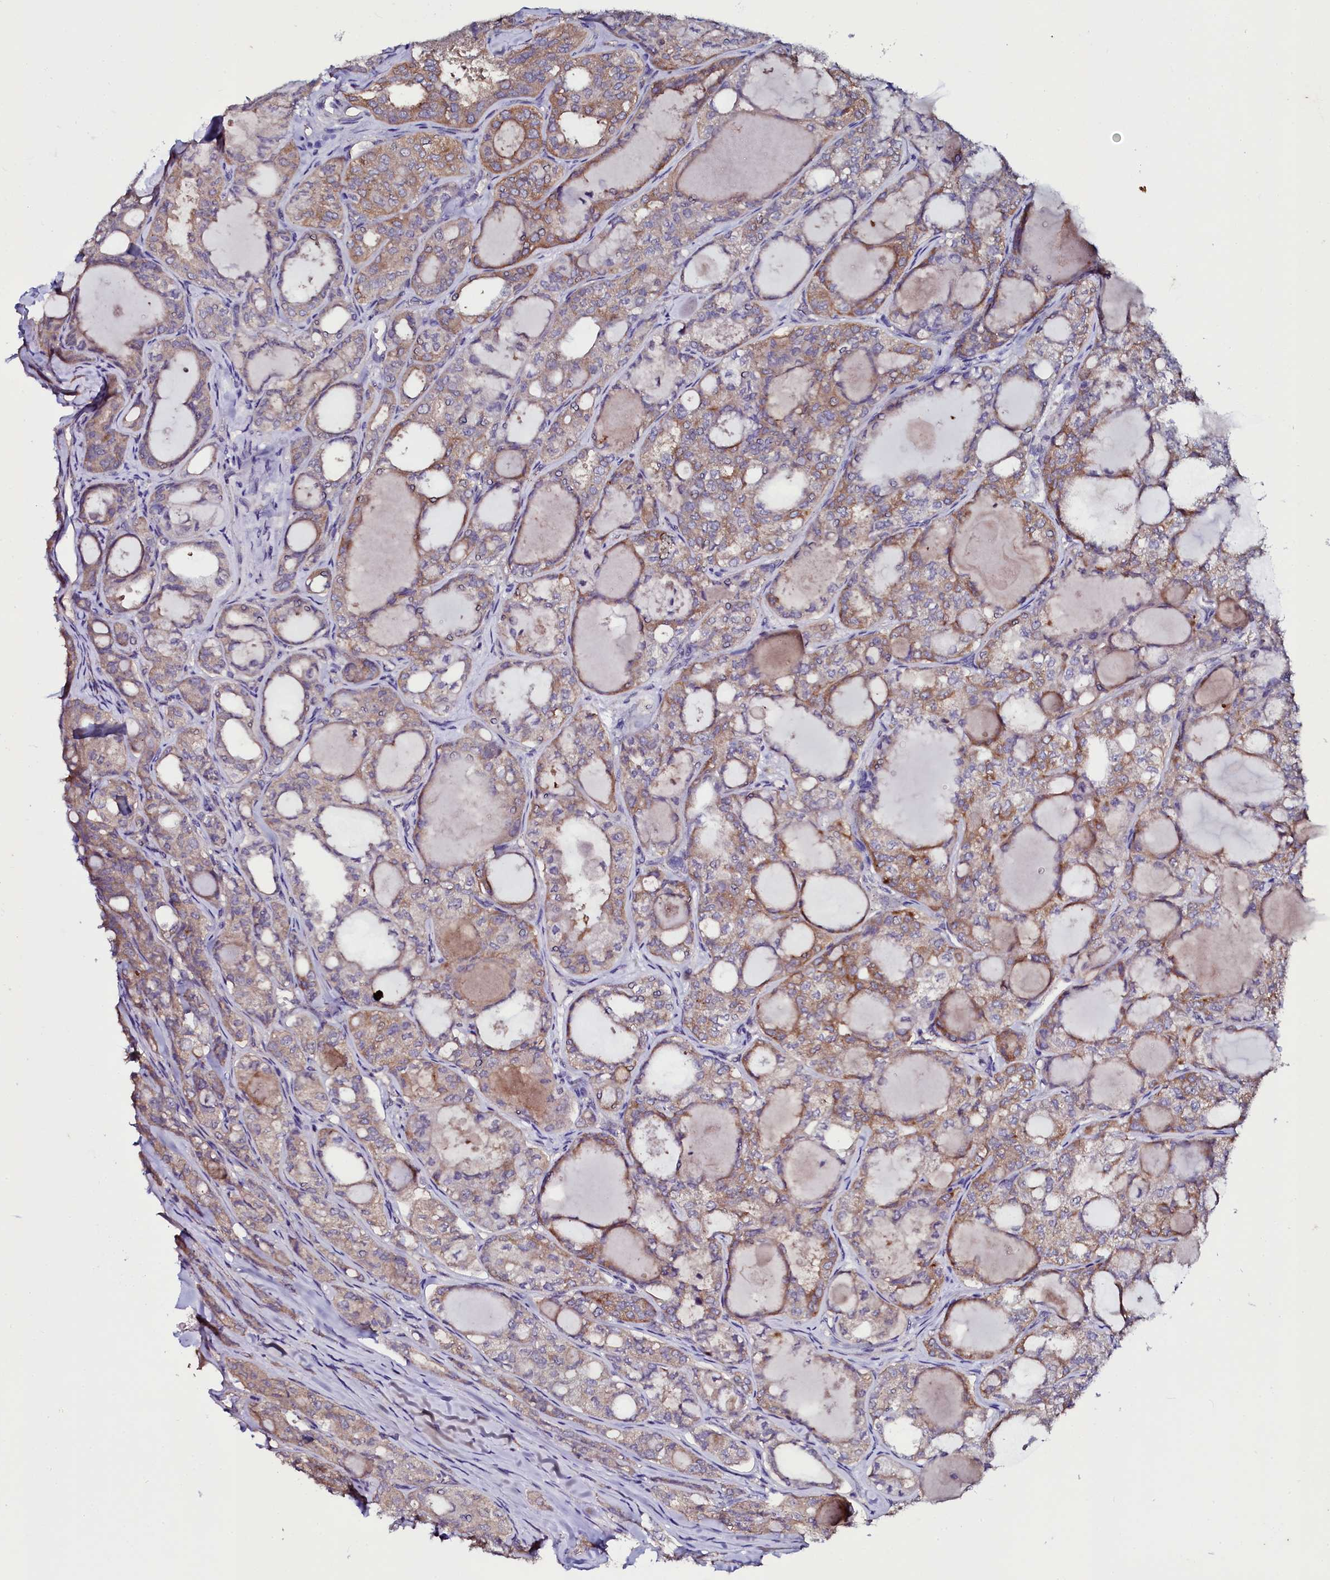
{"staining": {"intensity": "moderate", "quantity": "25%-75%", "location": "cytoplasmic/membranous"}, "tissue": "thyroid cancer", "cell_type": "Tumor cells", "image_type": "cancer", "snomed": [{"axis": "morphology", "description": "Follicular adenoma carcinoma, NOS"}, {"axis": "topography", "description": "Thyroid gland"}], "caption": "Immunohistochemical staining of human thyroid follicular adenoma carcinoma reveals moderate cytoplasmic/membranous protein expression in approximately 25%-75% of tumor cells.", "gene": "USPL1", "patient": {"sex": "male", "age": 75}}